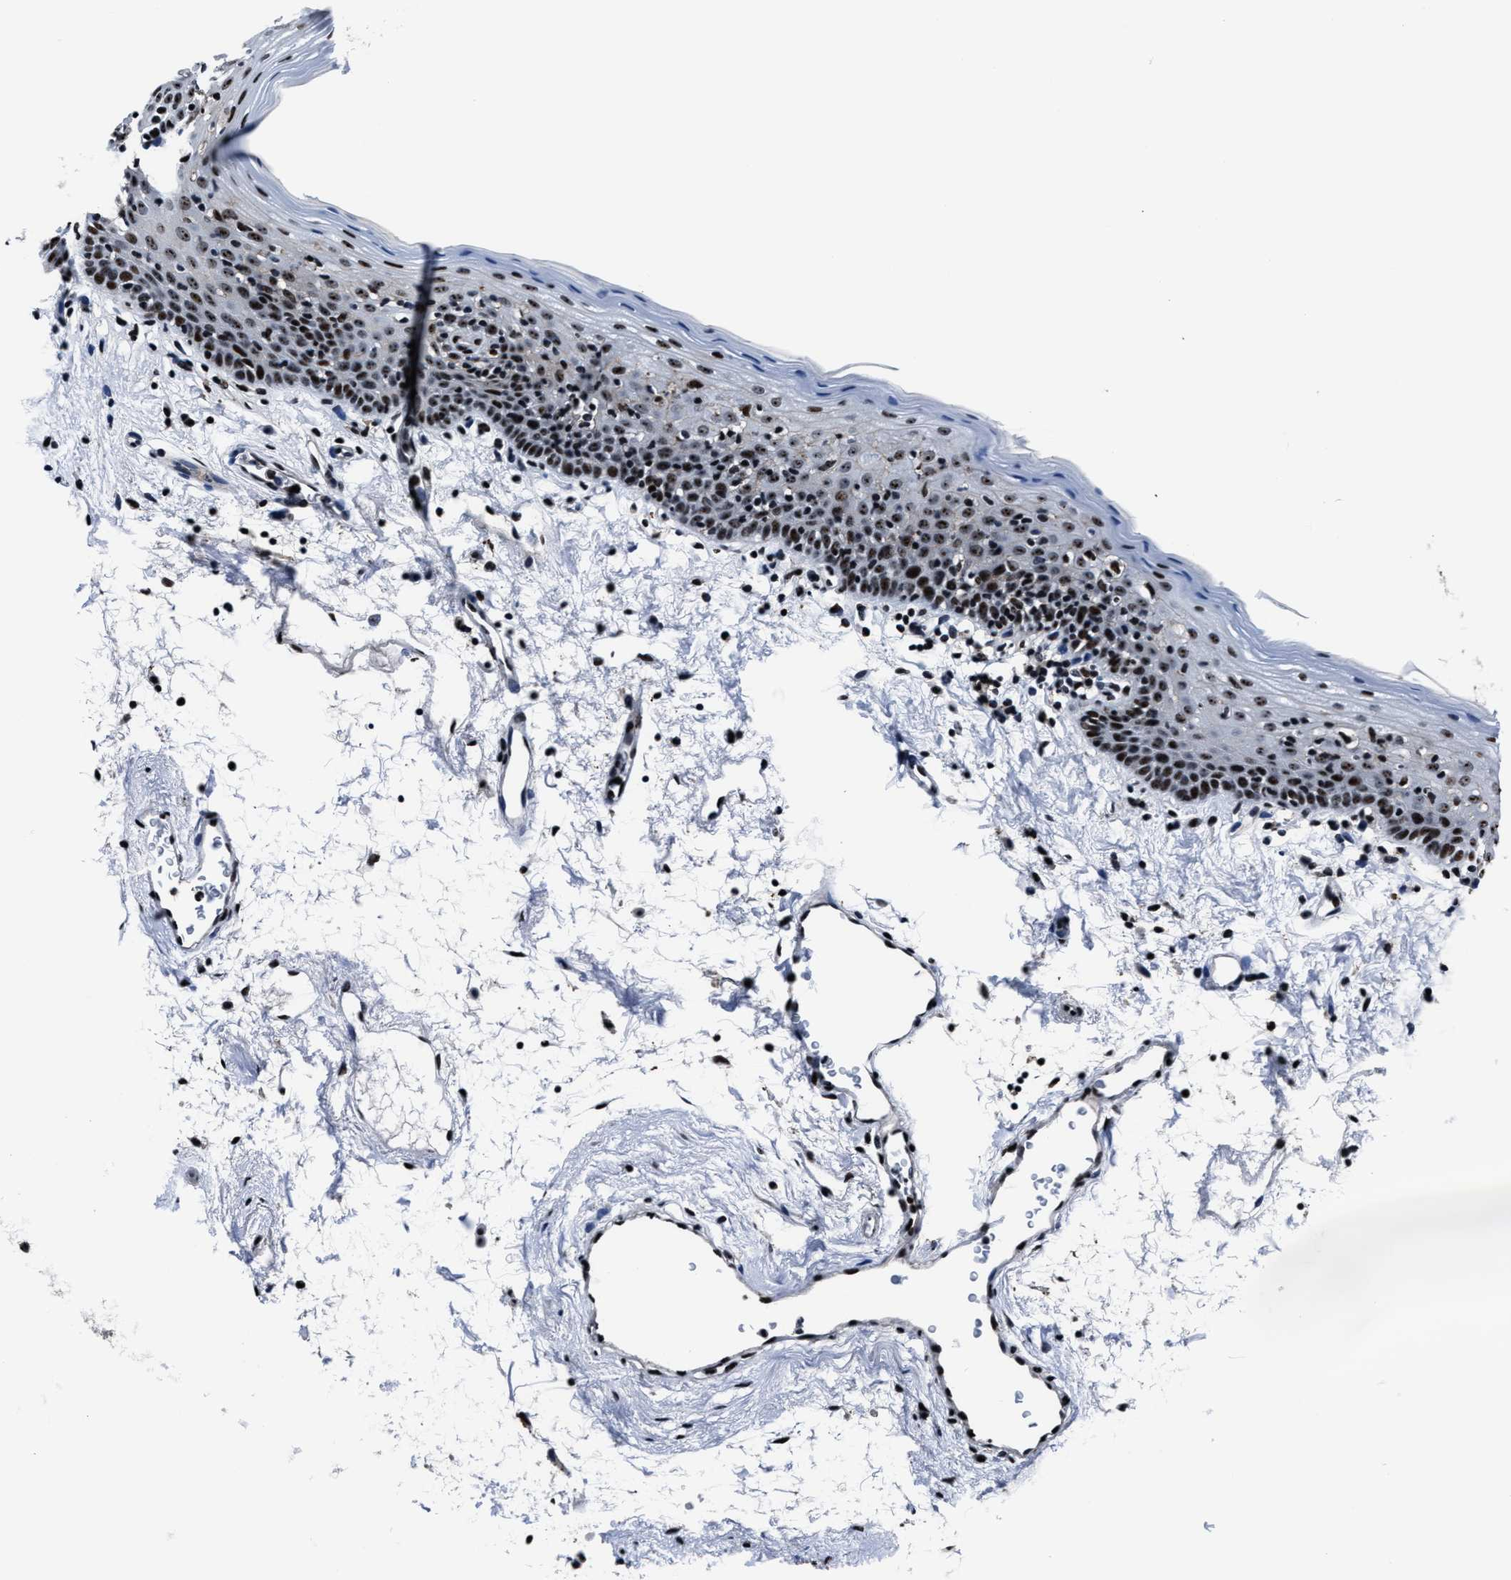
{"staining": {"intensity": "strong", "quantity": ">75%", "location": "nuclear"}, "tissue": "oral mucosa", "cell_type": "Squamous epithelial cells", "image_type": "normal", "snomed": [{"axis": "morphology", "description": "Normal tissue, NOS"}, {"axis": "topography", "description": "Oral tissue"}], "caption": "Protein staining of unremarkable oral mucosa reveals strong nuclear staining in about >75% of squamous epithelial cells.", "gene": "PPIE", "patient": {"sex": "male", "age": 66}}